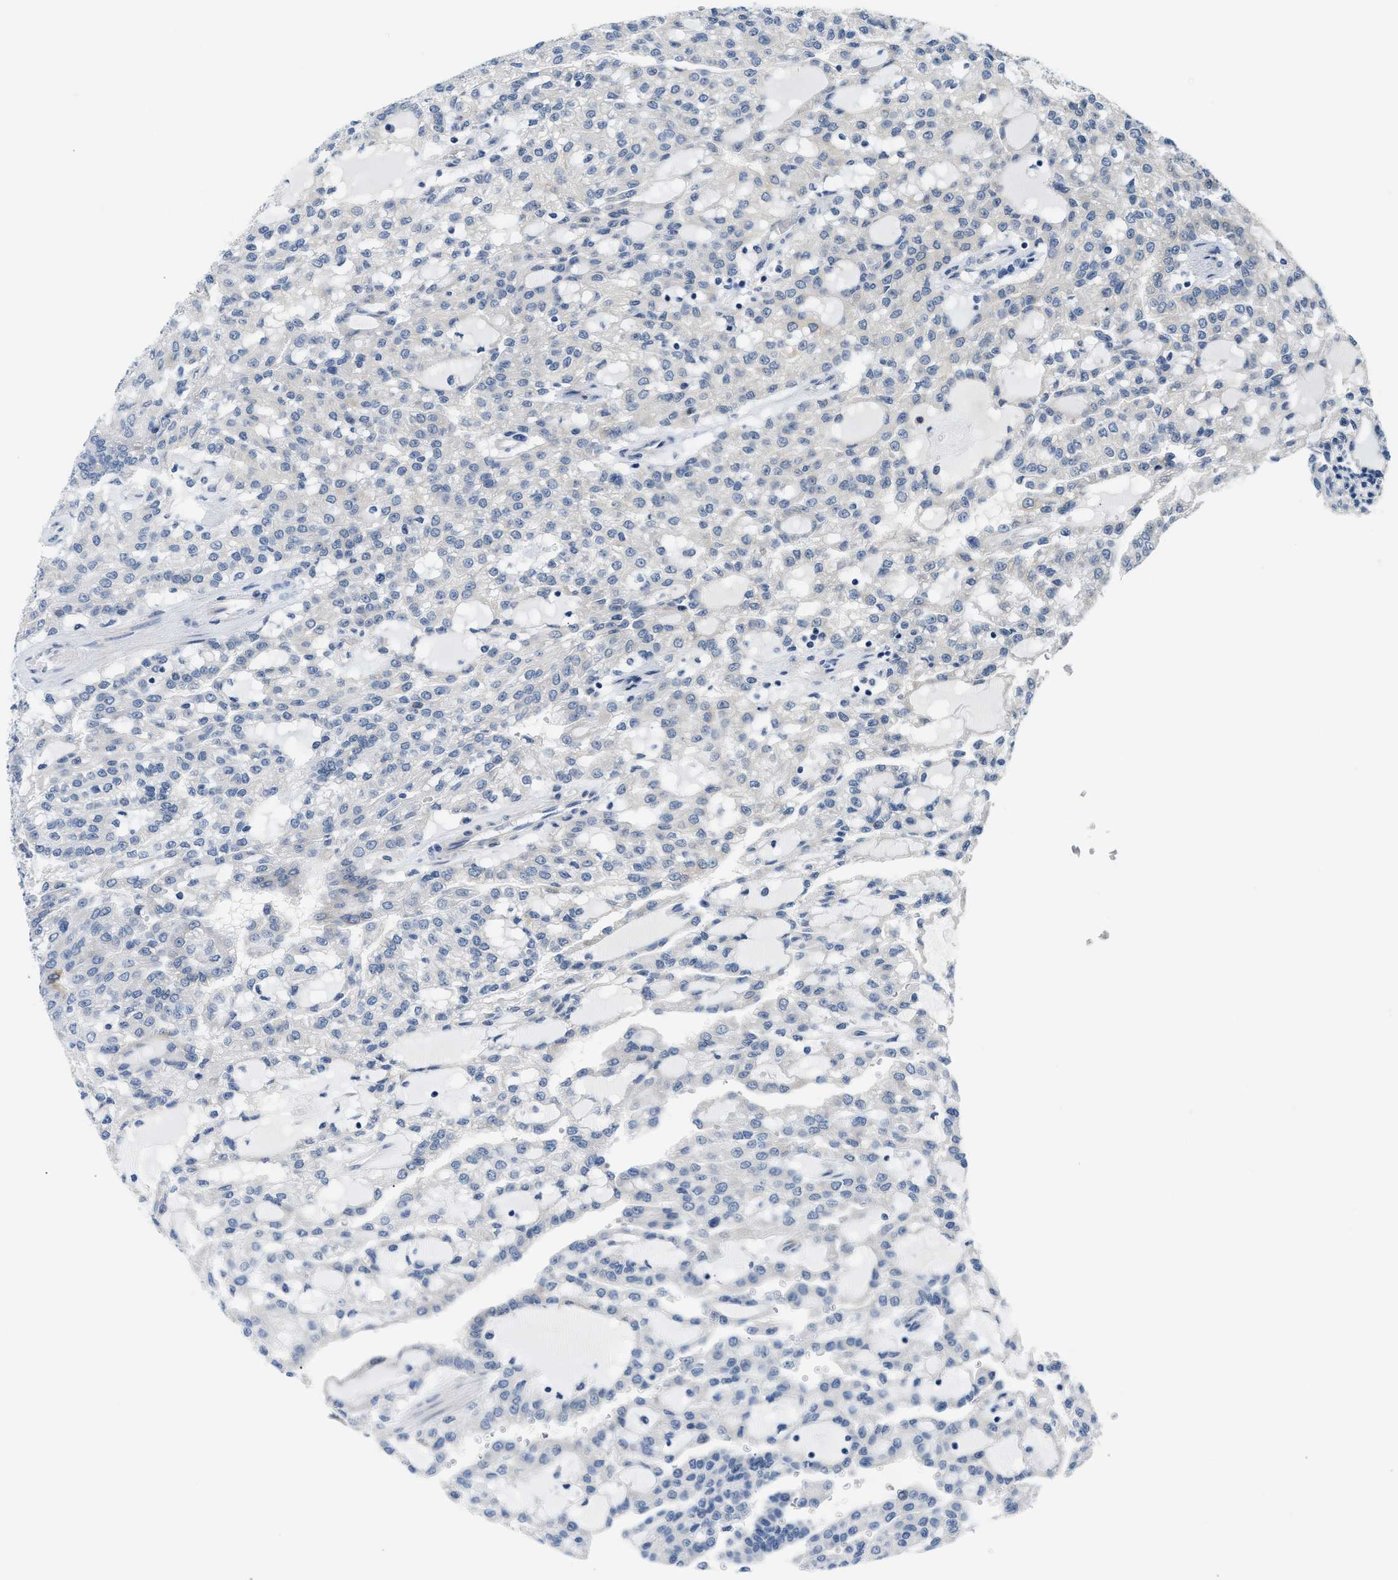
{"staining": {"intensity": "negative", "quantity": "none", "location": "none"}, "tissue": "renal cancer", "cell_type": "Tumor cells", "image_type": "cancer", "snomed": [{"axis": "morphology", "description": "Adenocarcinoma, NOS"}, {"axis": "topography", "description": "Kidney"}], "caption": "This is an immunohistochemistry histopathology image of renal adenocarcinoma. There is no positivity in tumor cells.", "gene": "CLGN", "patient": {"sex": "male", "age": 63}}